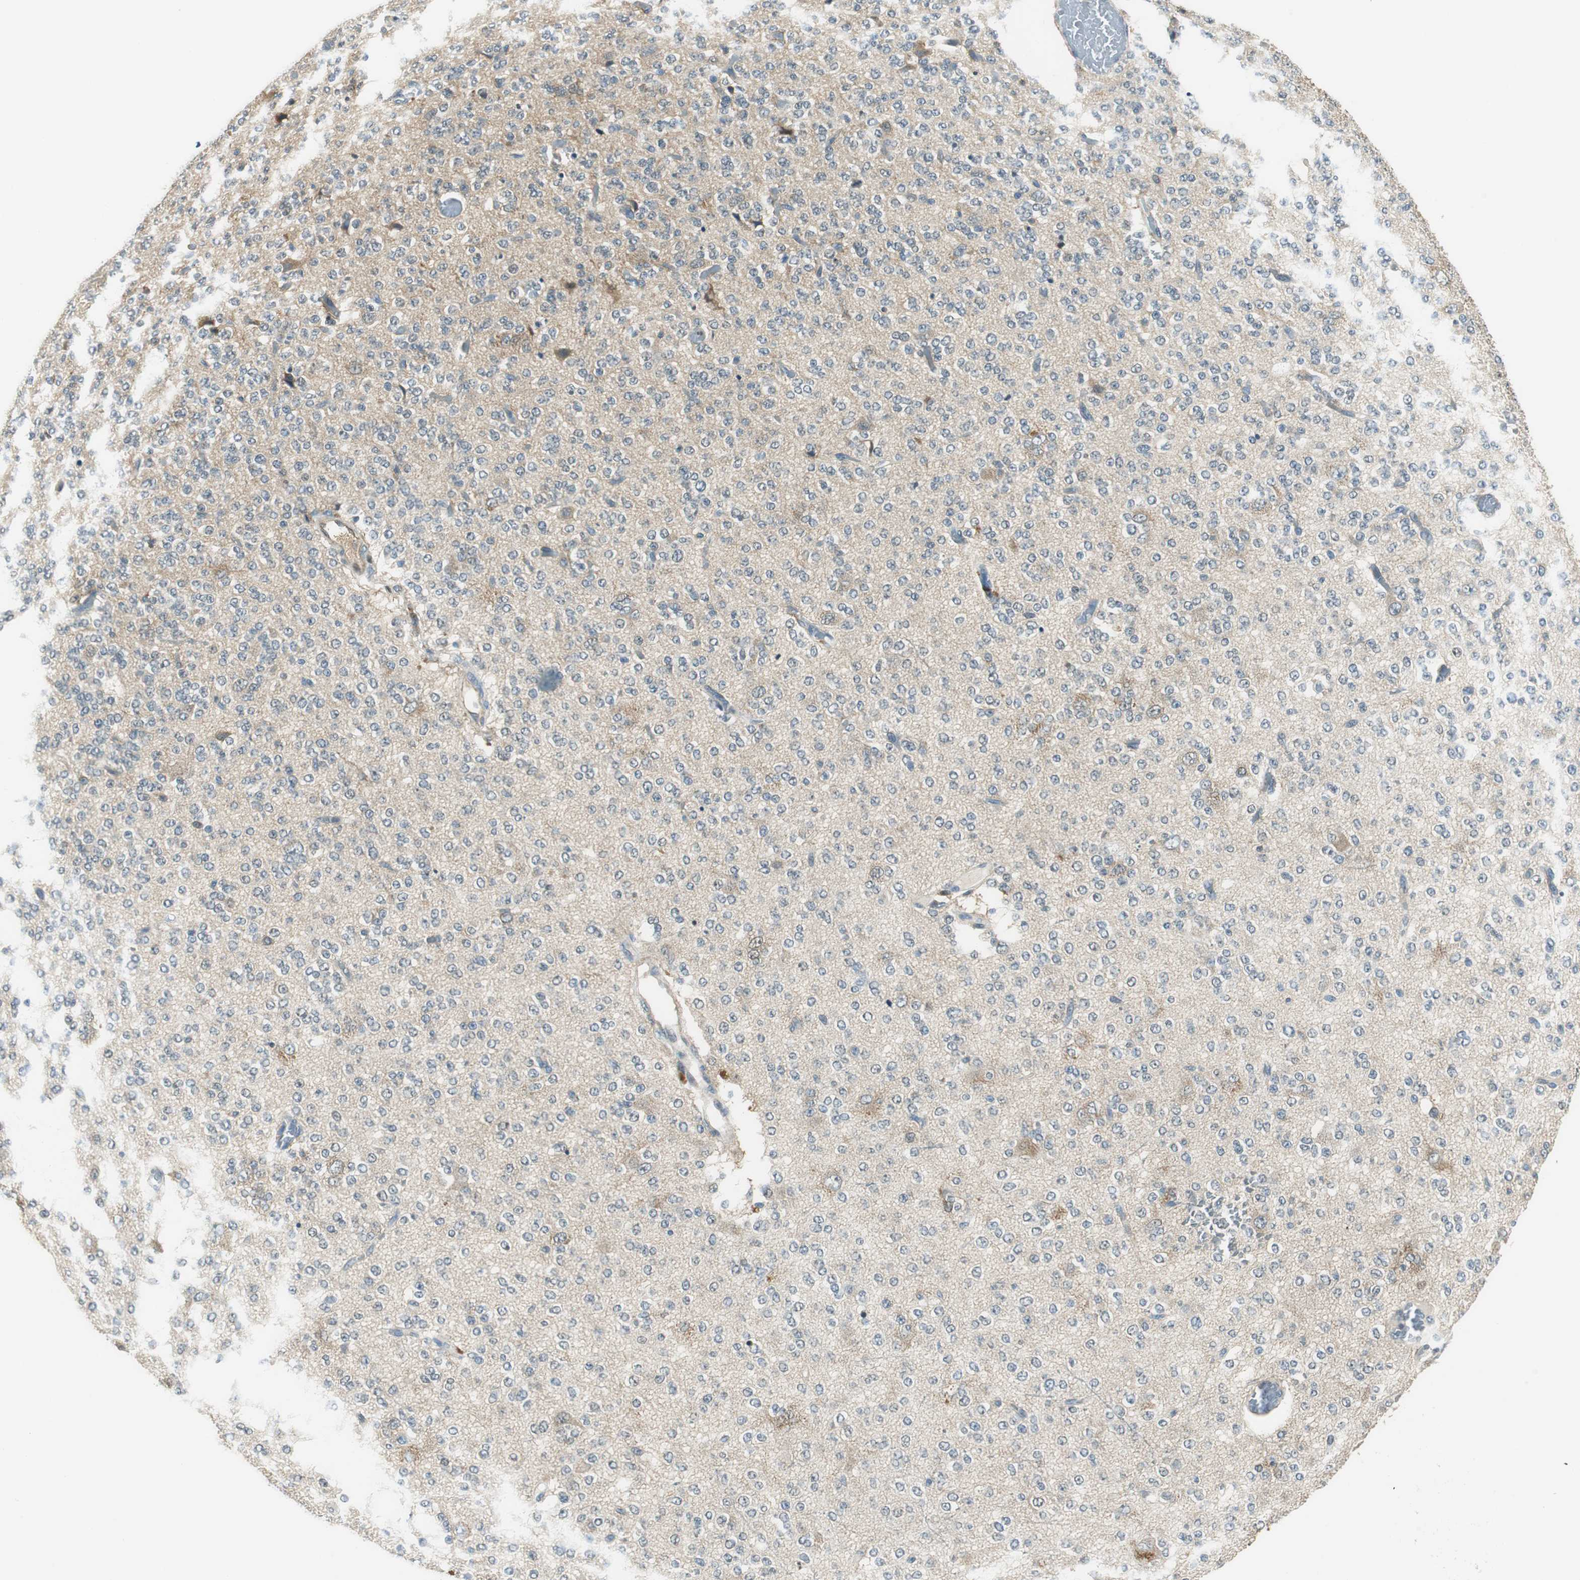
{"staining": {"intensity": "weak", "quantity": "<25%", "location": "cytoplasmic/membranous"}, "tissue": "glioma", "cell_type": "Tumor cells", "image_type": "cancer", "snomed": [{"axis": "morphology", "description": "Glioma, malignant, Low grade"}, {"axis": "topography", "description": "Brain"}], "caption": "Immunohistochemical staining of glioma shows no significant expression in tumor cells.", "gene": "ME1", "patient": {"sex": "male", "age": 38}}